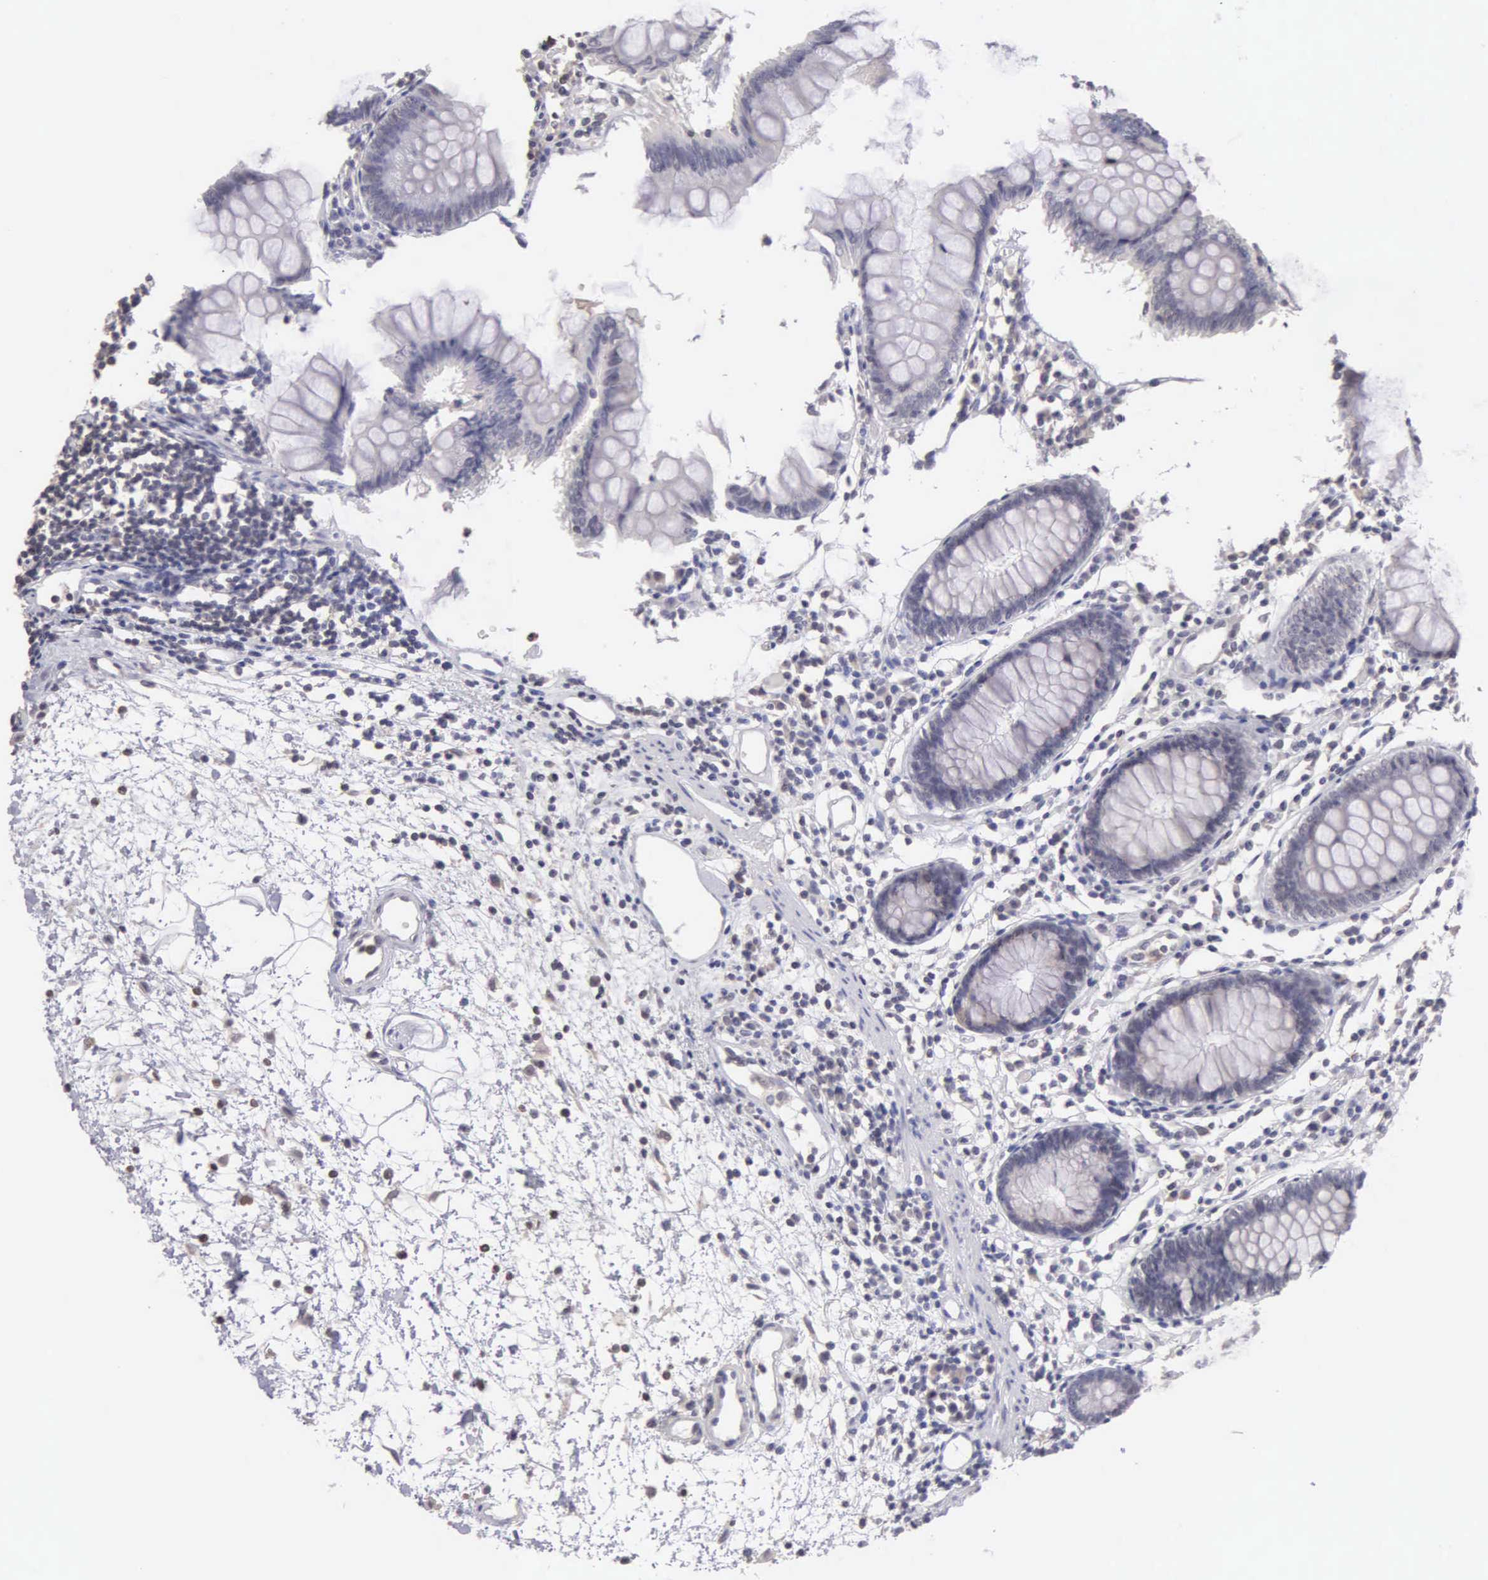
{"staining": {"intensity": "negative", "quantity": "none", "location": "none"}, "tissue": "colon", "cell_type": "Endothelial cells", "image_type": "normal", "snomed": [{"axis": "morphology", "description": "Normal tissue, NOS"}, {"axis": "topography", "description": "Colon"}], "caption": "IHC of normal human colon shows no staining in endothelial cells. (Stains: DAB IHC with hematoxylin counter stain, Microscopy: brightfield microscopy at high magnification).", "gene": "BRD1", "patient": {"sex": "female", "age": 55}}